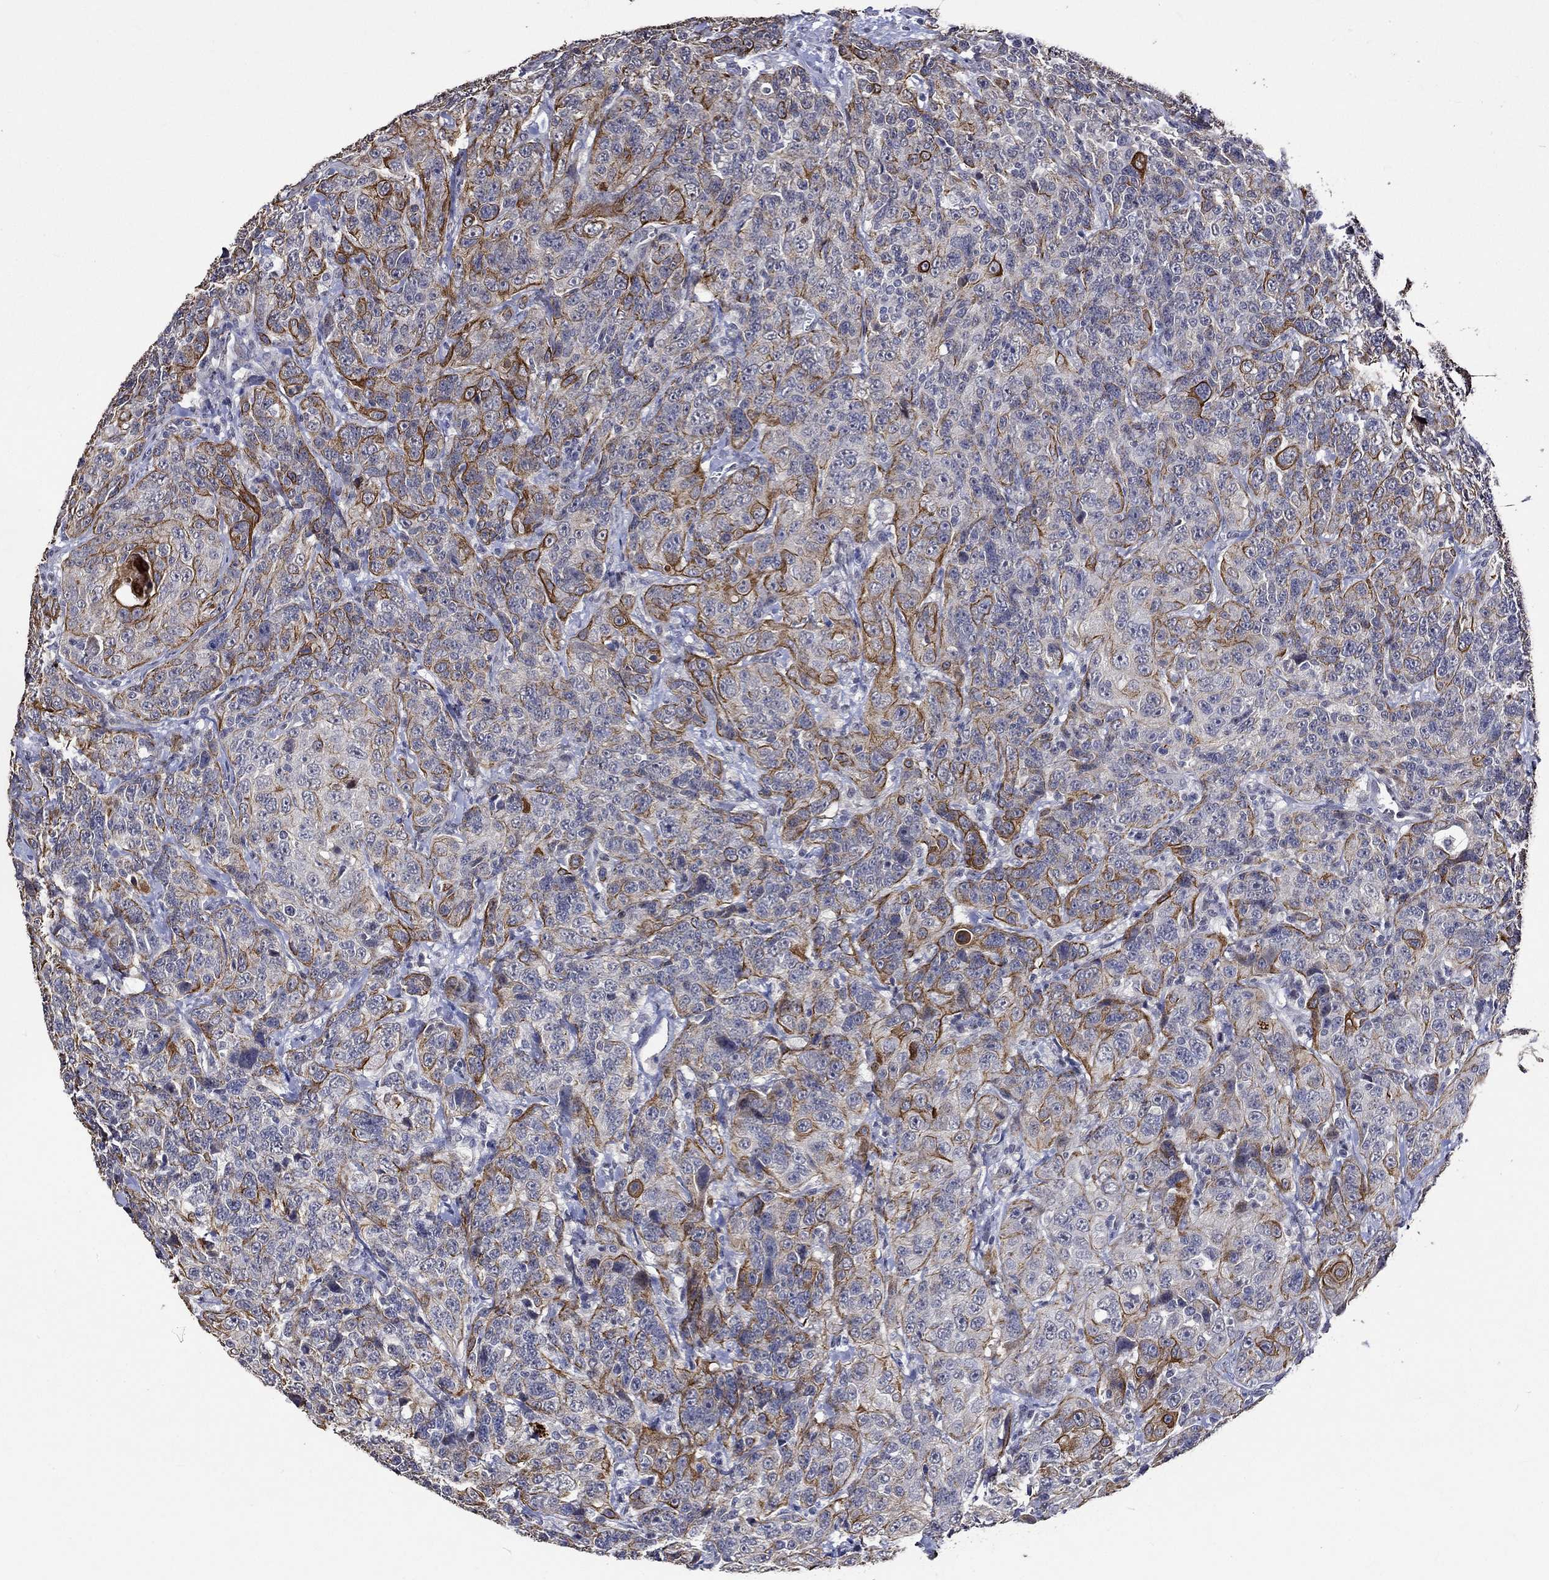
{"staining": {"intensity": "strong", "quantity": "<25%", "location": "cytoplasmic/membranous"}, "tissue": "urothelial cancer", "cell_type": "Tumor cells", "image_type": "cancer", "snomed": [{"axis": "morphology", "description": "Urothelial carcinoma, NOS"}, {"axis": "morphology", "description": "Urothelial carcinoma, High grade"}, {"axis": "topography", "description": "Urinary bladder"}], "caption": "A brown stain shows strong cytoplasmic/membranous expression of a protein in human urothelial cancer tumor cells.", "gene": "DDX3Y", "patient": {"sex": "female", "age": 73}}